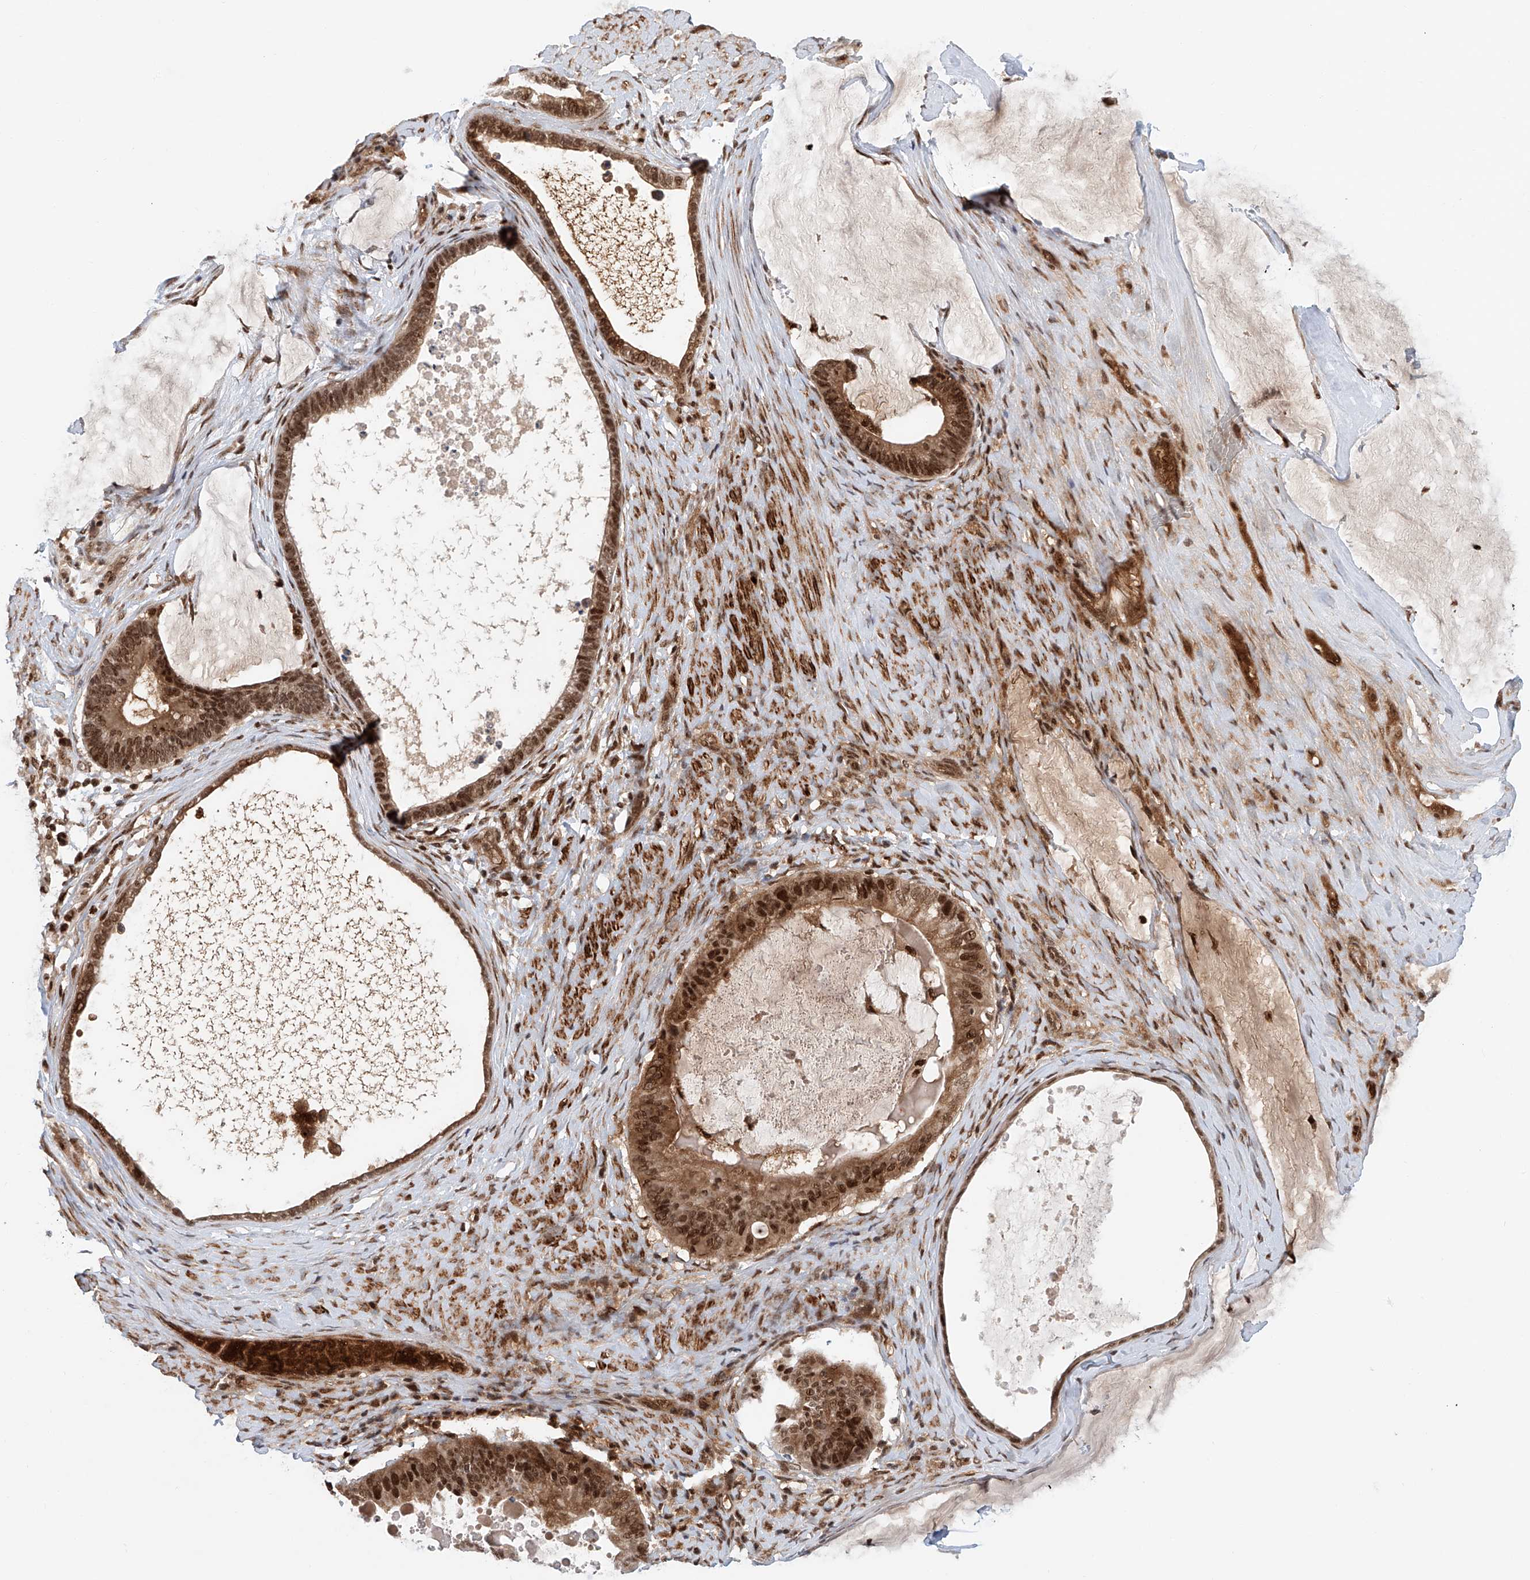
{"staining": {"intensity": "strong", "quantity": ">75%", "location": "cytoplasmic/membranous,nuclear"}, "tissue": "ovarian cancer", "cell_type": "Tumor cells", "image_type": "cancer", "snomed": [{"axis": "morphology", "description": "Cystadenocarcinoma, mucinous, NOS"}, {"axis": "topography", "description": "Ovary"}], "caption": "High-magnification brightfield microscopy of ovarian cancer stained with DAB (brown) and counterstained with hematoxylin (blue). tumor cells exhibit strong cytoplasmic/membranous and nuclear expression is present in about>75% of cells. (IHC, brightfield microscopy, high magnification).", "gene": "ZNF470", "patient": {"sex": "female", "age": 61}}